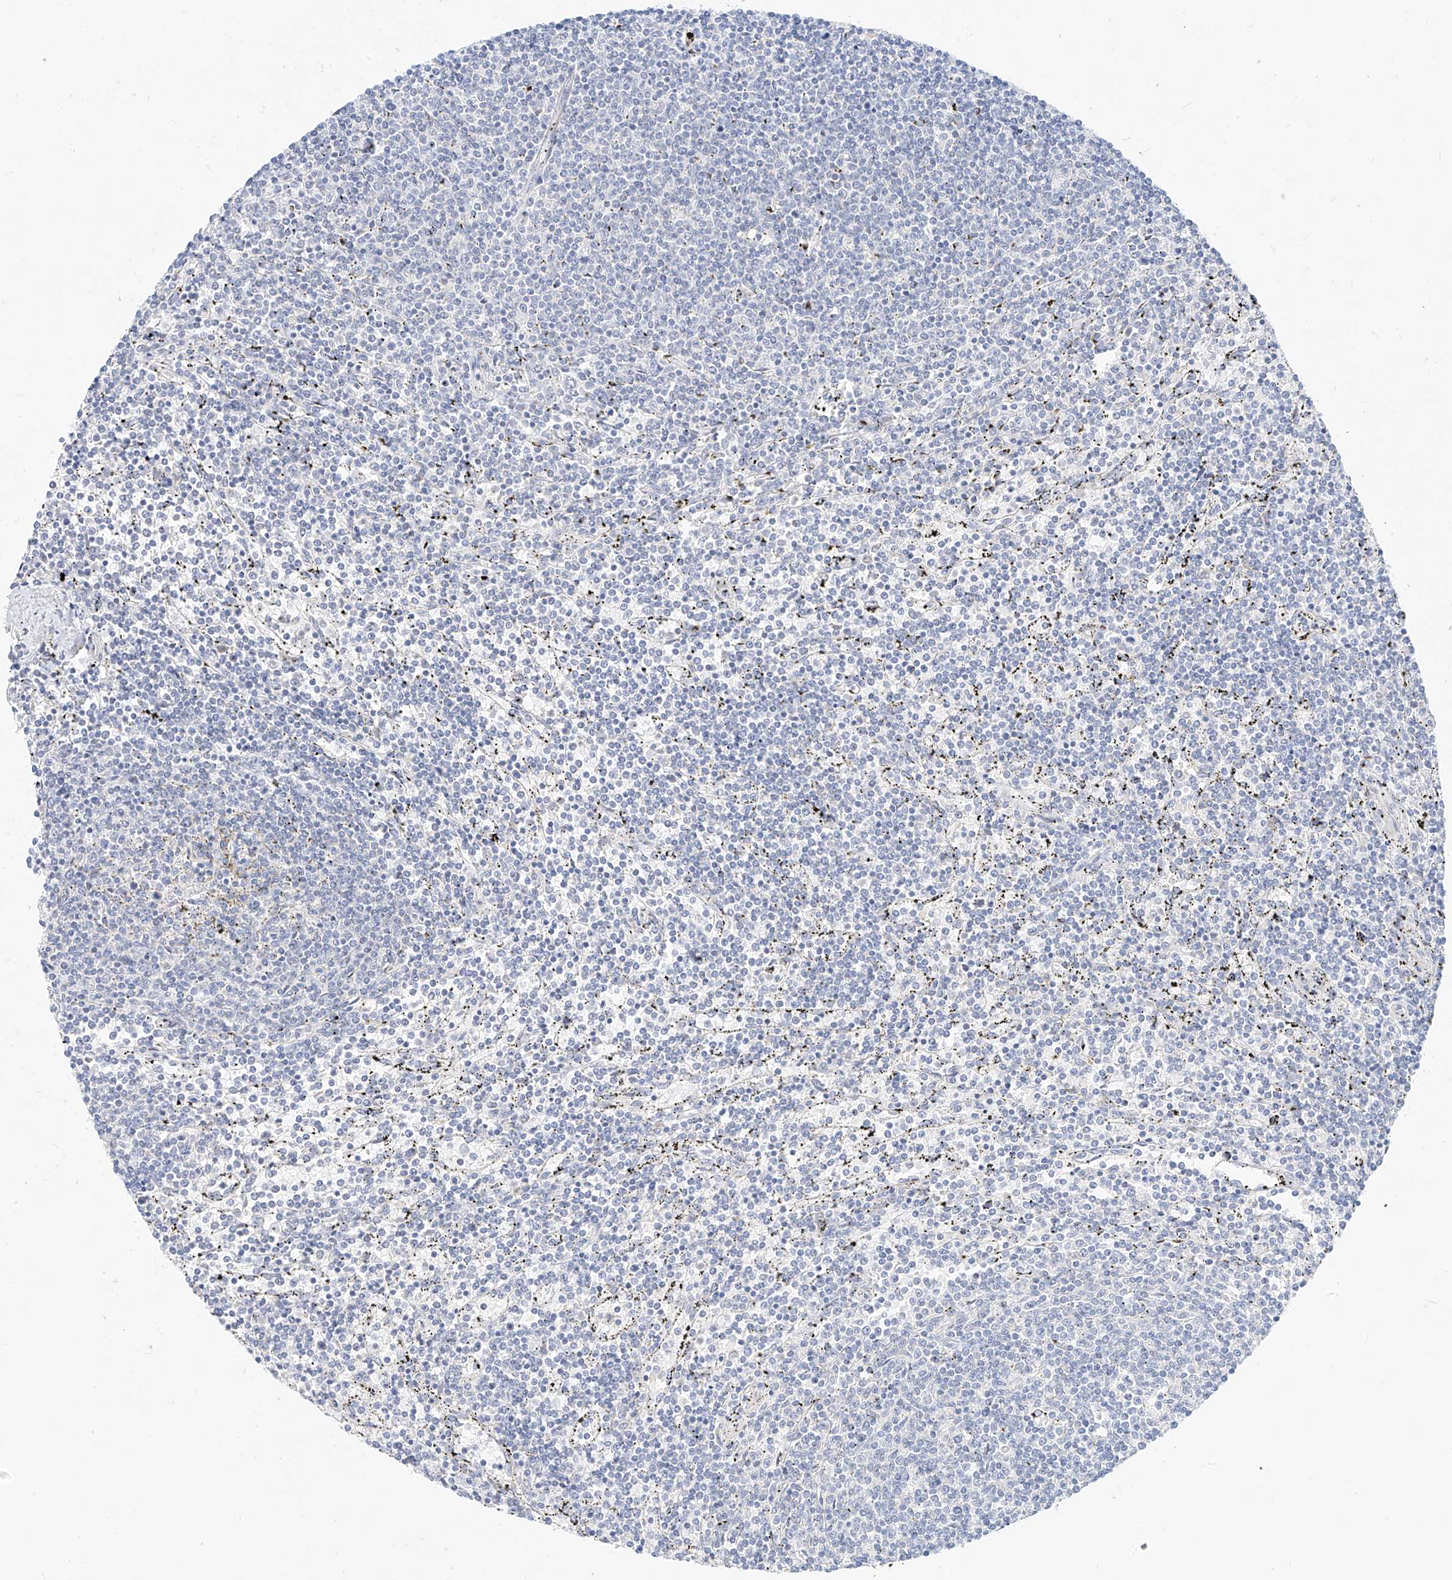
{"staining": {"intensity": "negative", "quantity": "none", "location": "none"}, "tissue": "lymphoma", "cell_type": "Tumor cells", "image_type": "cancer", "snomed": [{"axis": "morphology", "description": "Malignant lymphoma, non-Hodgkin's type, Low grade"}, {"axis": "topography", "description": "Spleen"}], "caption": "DAB immunohistochemical staining of human low-grade malignant lymphoma, non-Hodgkin's type displays no significant staining in tumor cells.", "gene": "ST3GAL5", "patient": {"sex": "female", "age": 50}}